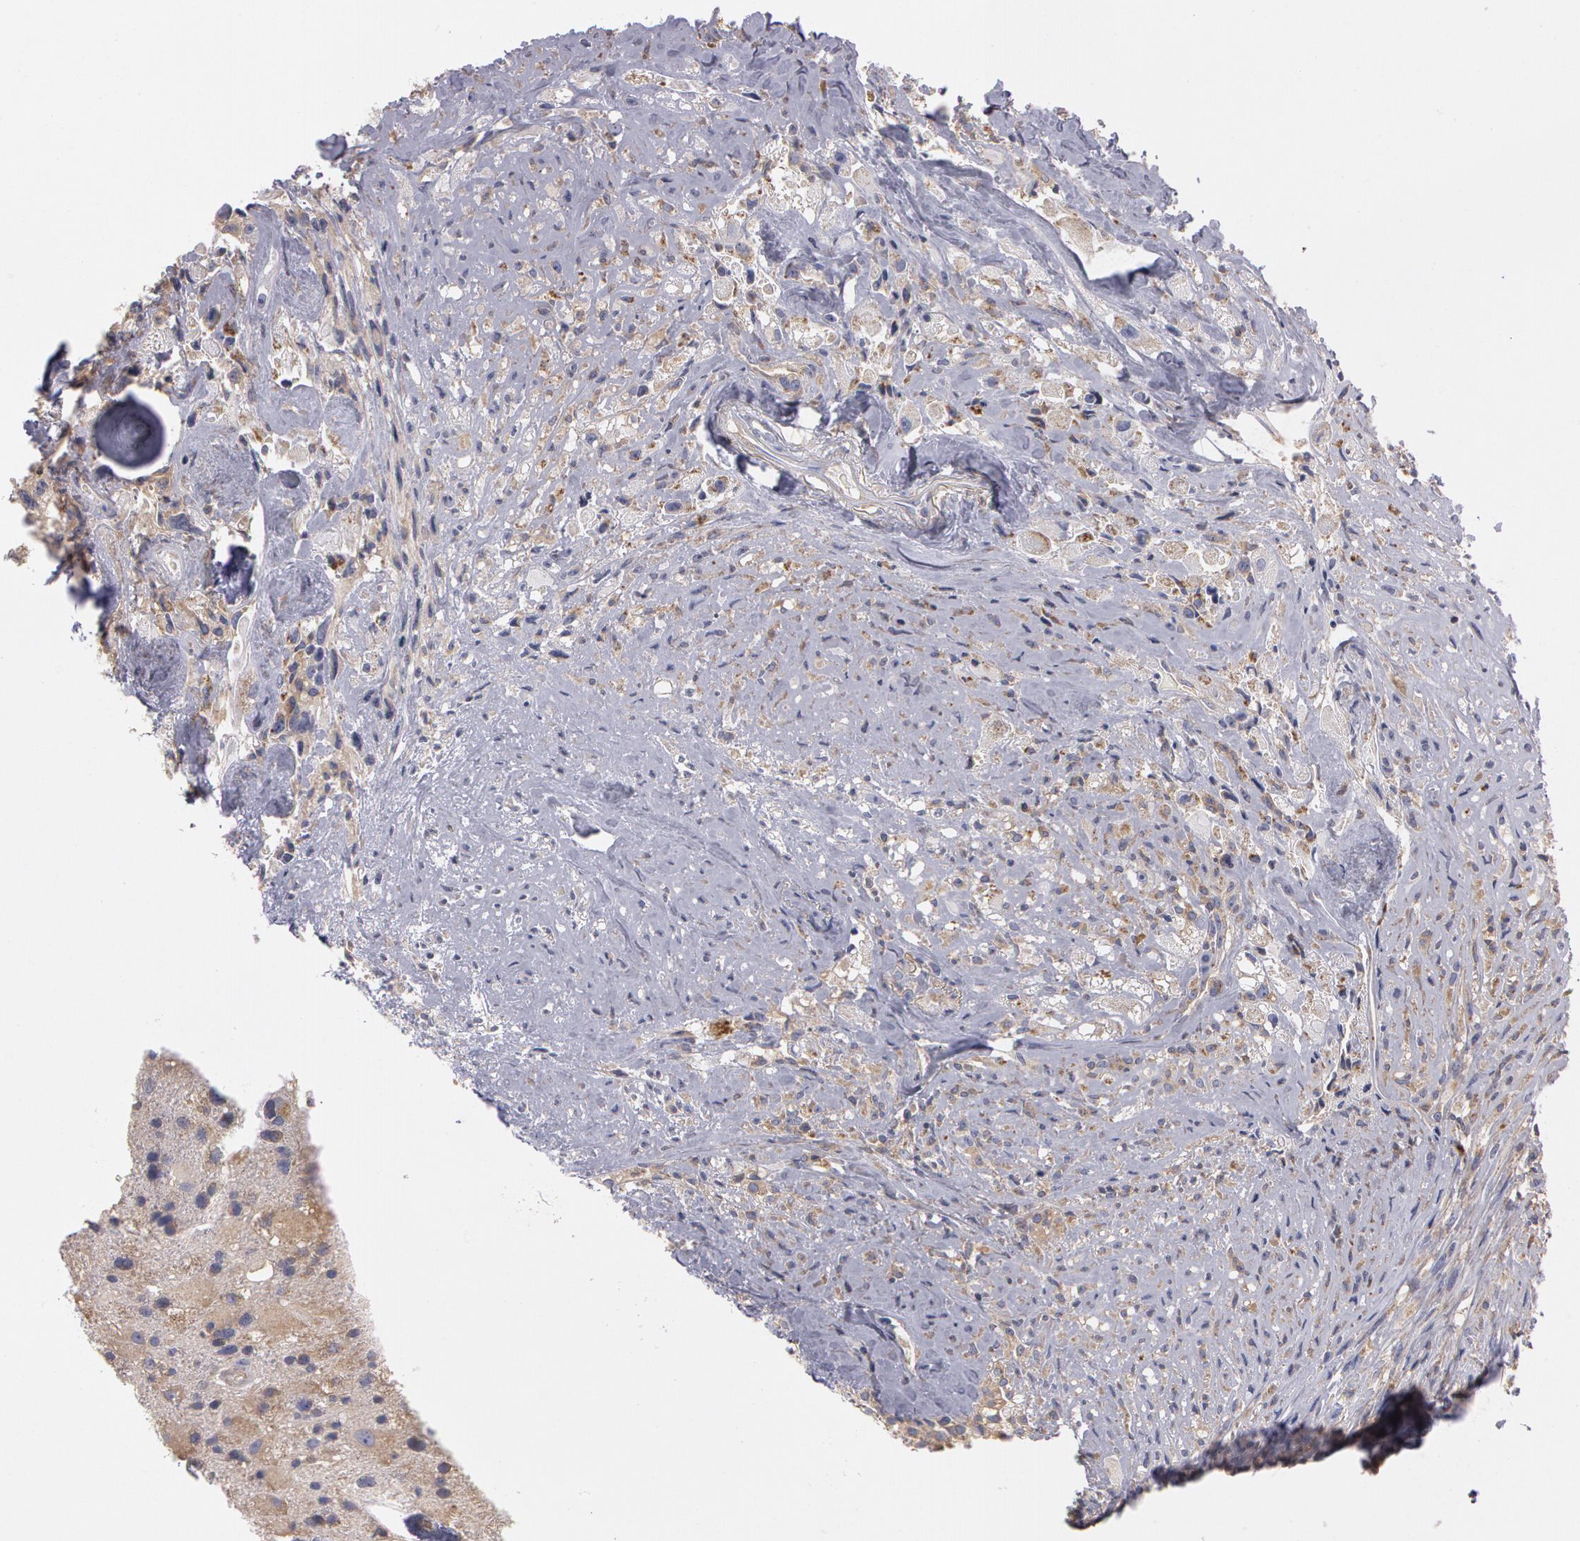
{"staining": {"intensity": "weak", "quantity": "25%-75%", "location": "cytoplasmic/membranous"}, "tissue": "glioma", "cell_type": "Tumor cells", "image_type": "cancer", "snomed": [{"axis": "morphology", "description": "Glioma, malignant, High grade"}, {"axis": "topography", "description": "Brain"}], "caption": "Glioma tissue displays weak cytoplasmic/membranous positivity in approximately 25%-75% of tumor cells", "gene": "NEK9", "patient": {"sex": "male", "age": 48}}